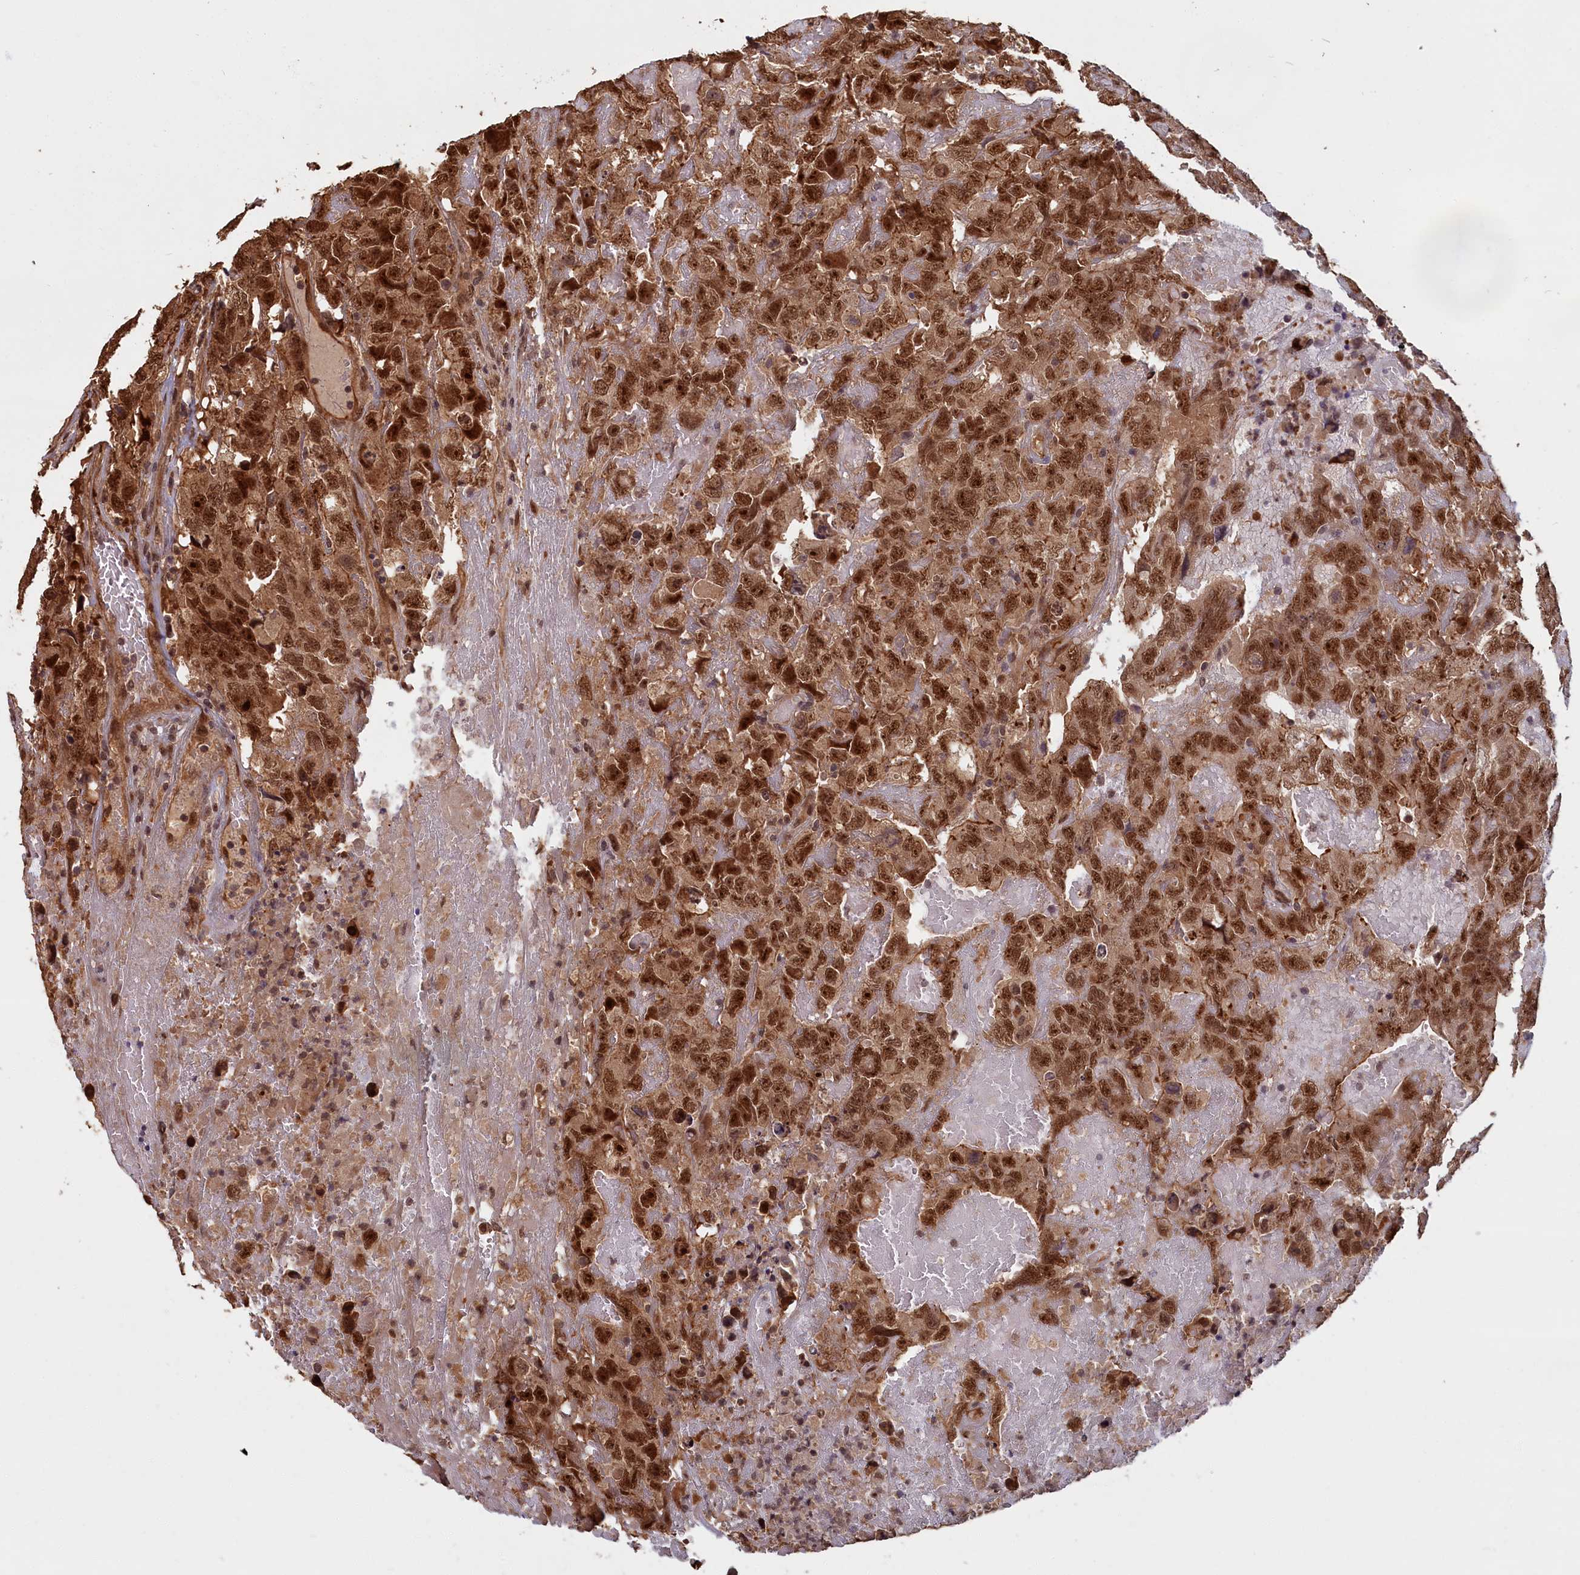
{"staining": {"intensity": "strong", "quantity": ">75%", "location": "cytoplasmic/membranous,nuclear"}, "tissue": "testis cancer", "cell_type": "Tumor cells", "image_type": "cancer", "snomed": [{"axis": "morphology", "description": "Carcinoma, Embryonal, NOS"}, {"axis": "topography", "description": "Testis"}], "caption": "Human embryonal carcinoma (testis) stained with a protein marker displays strong staining in tumor cells.", "gene": "HIF3A", "patient": {"sex": "male", "age": 45}}